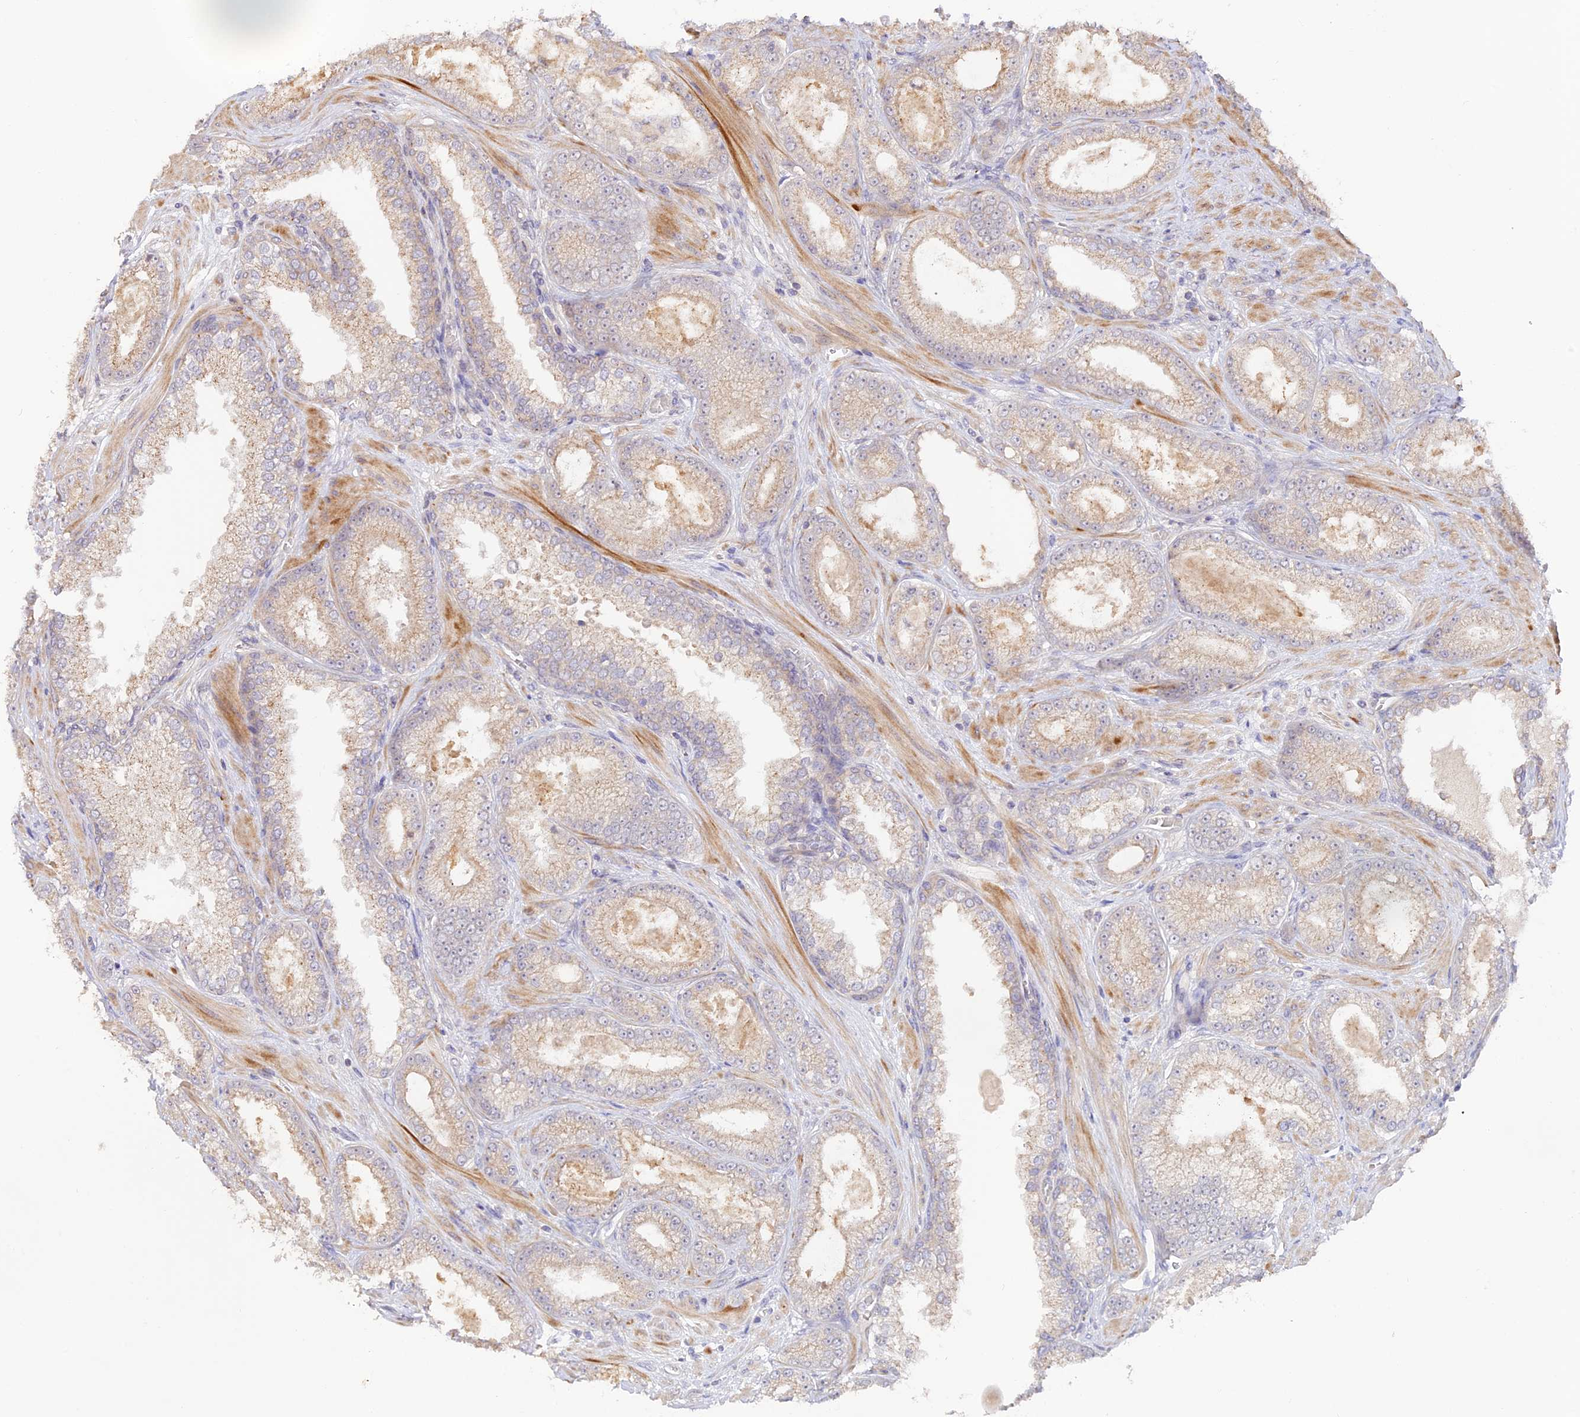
{"staining": {"intensity": "weak", "quantity": "25%-75%", "location": "cytoplasmic/membranous"}, "tissue": "prostate cancer", "cell_type": "Tumor cells", "image_type": "cancer", "snomed": [{"axis": "morphology", "description": "Adenocarcinoma, Low grade"}, {"axis": "topography", "description": "Prostate"}], "caption": "Protein expression analysis of prostate cancer displays weak cytoplasmic/membranous positivity in about 25%-75% of tumor cells.", "gene": "CAMSAP3", "patient": {"sex": "male", "age": 57}}